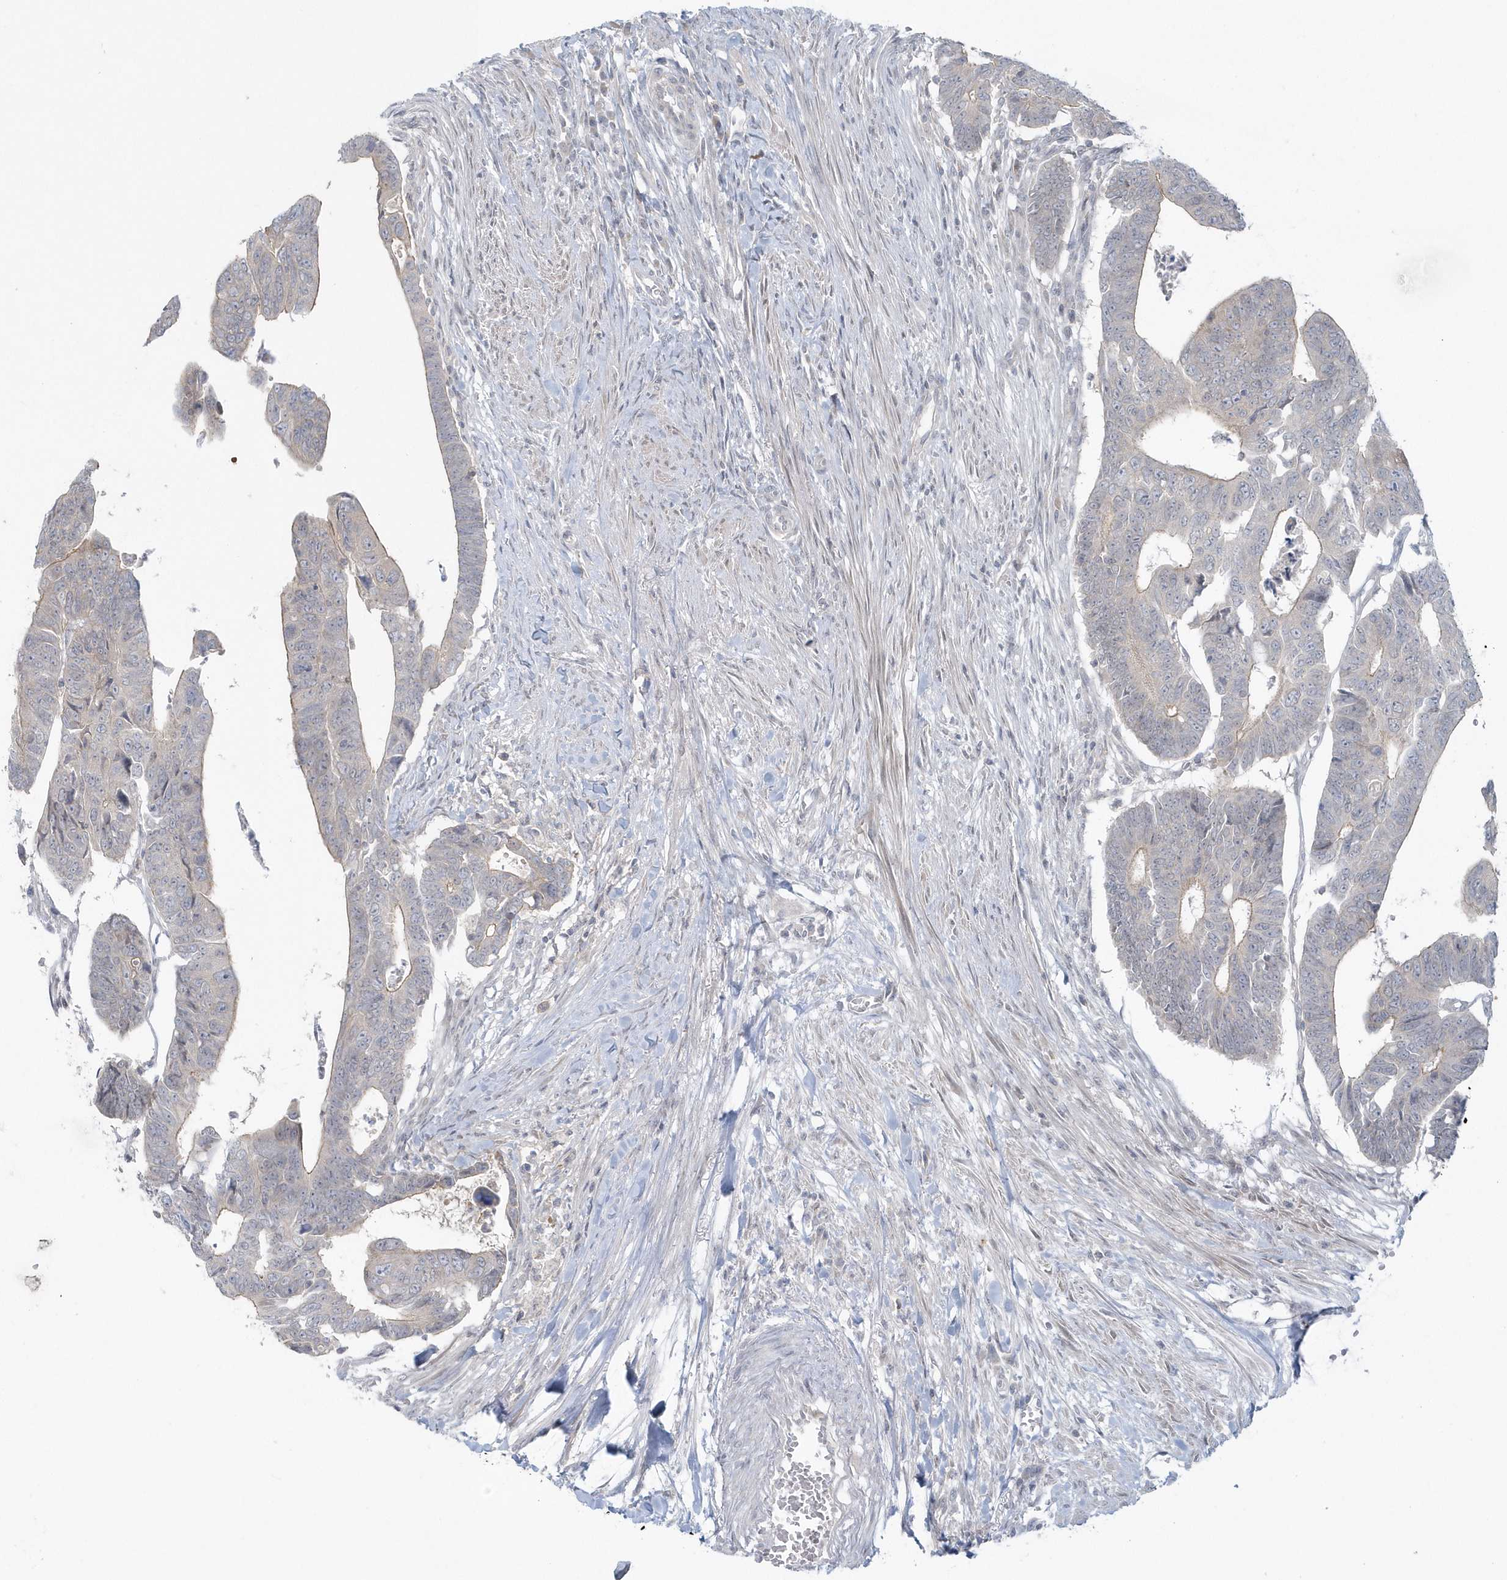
{"staining": {"intensity": "weak", "quantity": "<25%", "location": "cytoplasmic/membranous"}, "tissue": "colorectal cancer", "cell_type": "Tumor cells", "image_type": "cancer", "snomed": [{"axis": "morphology", "description": "Adenocarcinoma, NOS"}, {"axis": "topography", "description": "Rectum"}], "caption": "IHC of adenocarcinoma (colorectal) exhibits no positivity in tumor cells. (Brightfield microscopy of DAB immunohistochemistry at high magnification).", "gene": "BLTP3A", "patient": {"sex": "female", "age": 65}}